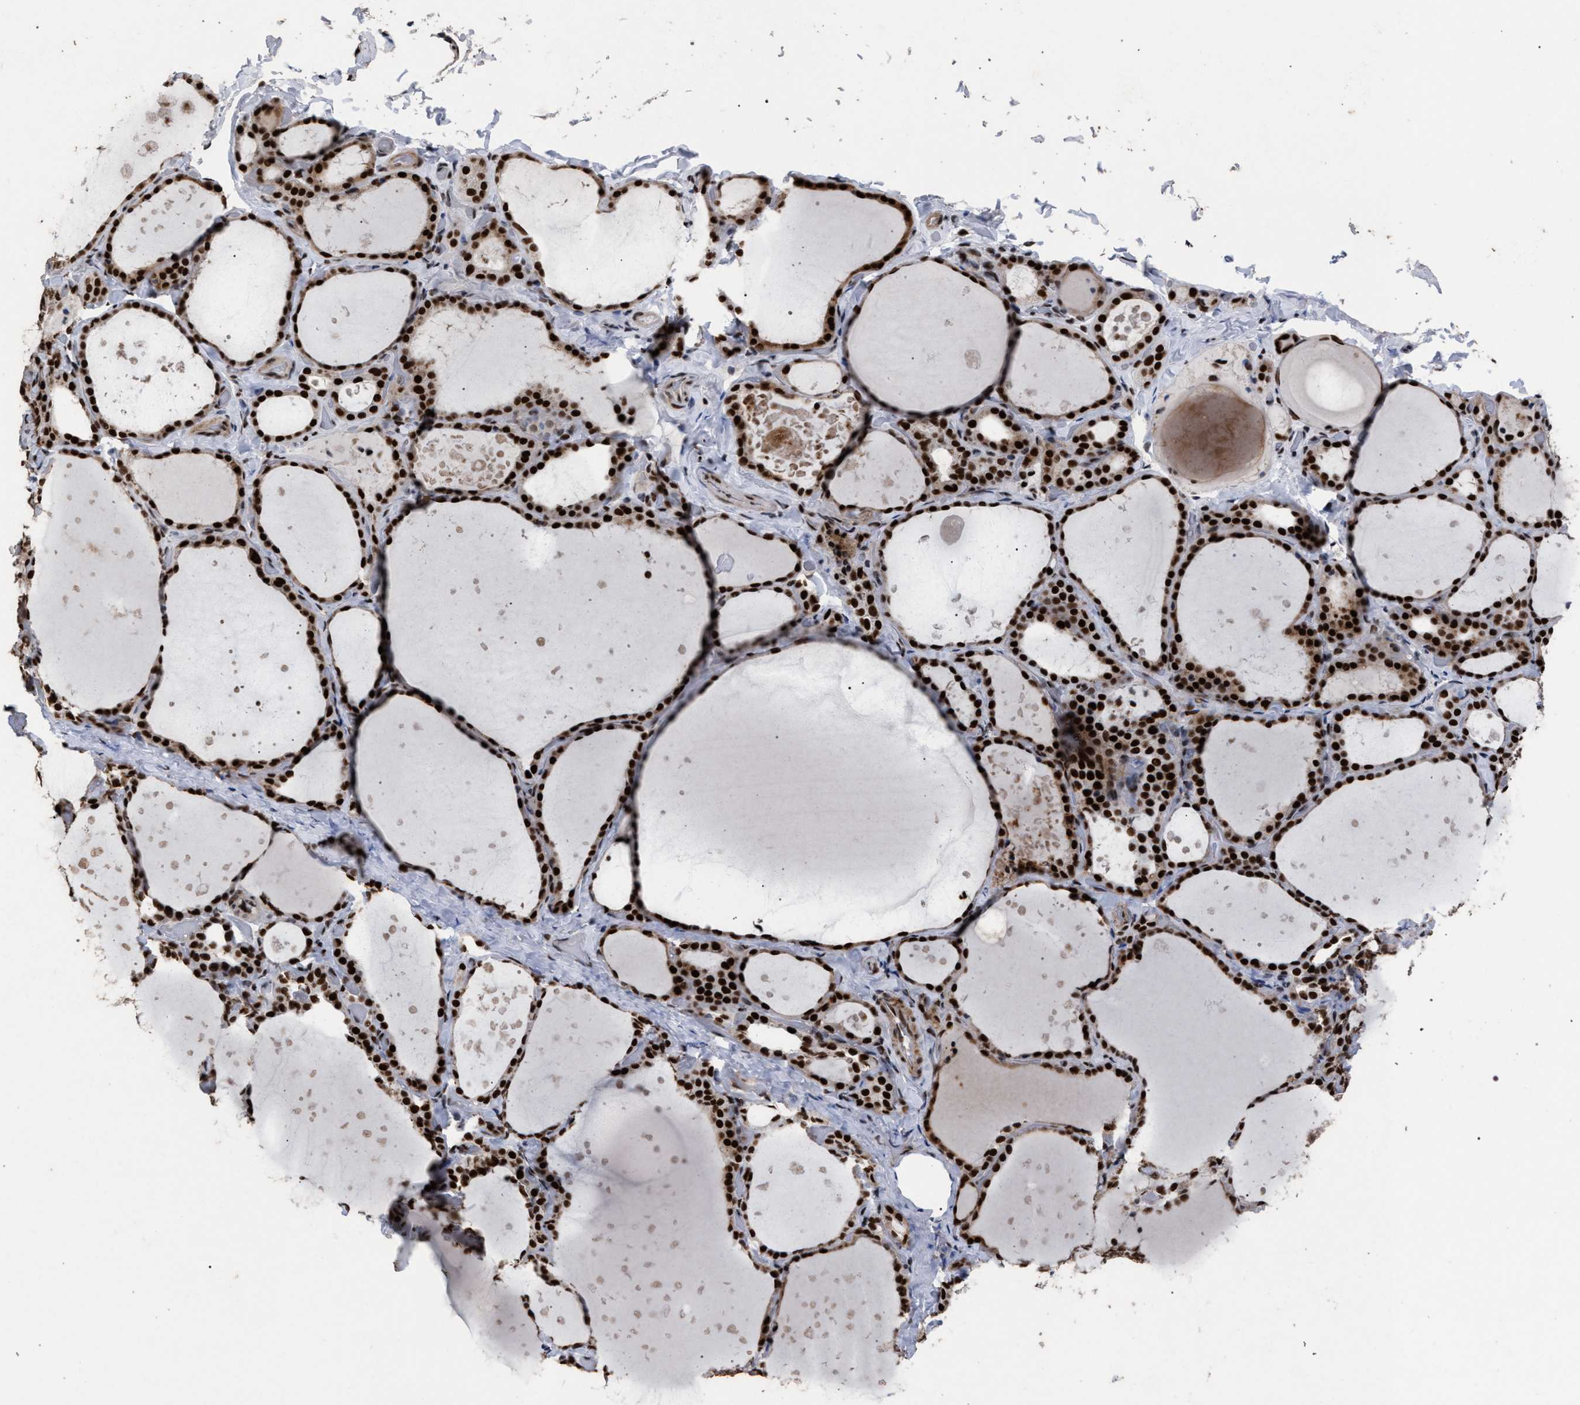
{"staining": {"intensity": "strong", "quantity": ">75%", "location": "nuclear"}, "tissue": "thyroid gland", "cell_type": "Glandular cells", "image_type": "normal", "snomed": [{"axis": "morphology", "description": "Normal tissue, NOS"}, {"axis": "topography", "description": "Thyroid gland"}], "caption": "Unremarkable thyroid gland demonstrates strong nuclear staining in approximately >75% of glandular cells.", "gene": "TP53BP1", "patient": {"sex": "female", "age": 44}}